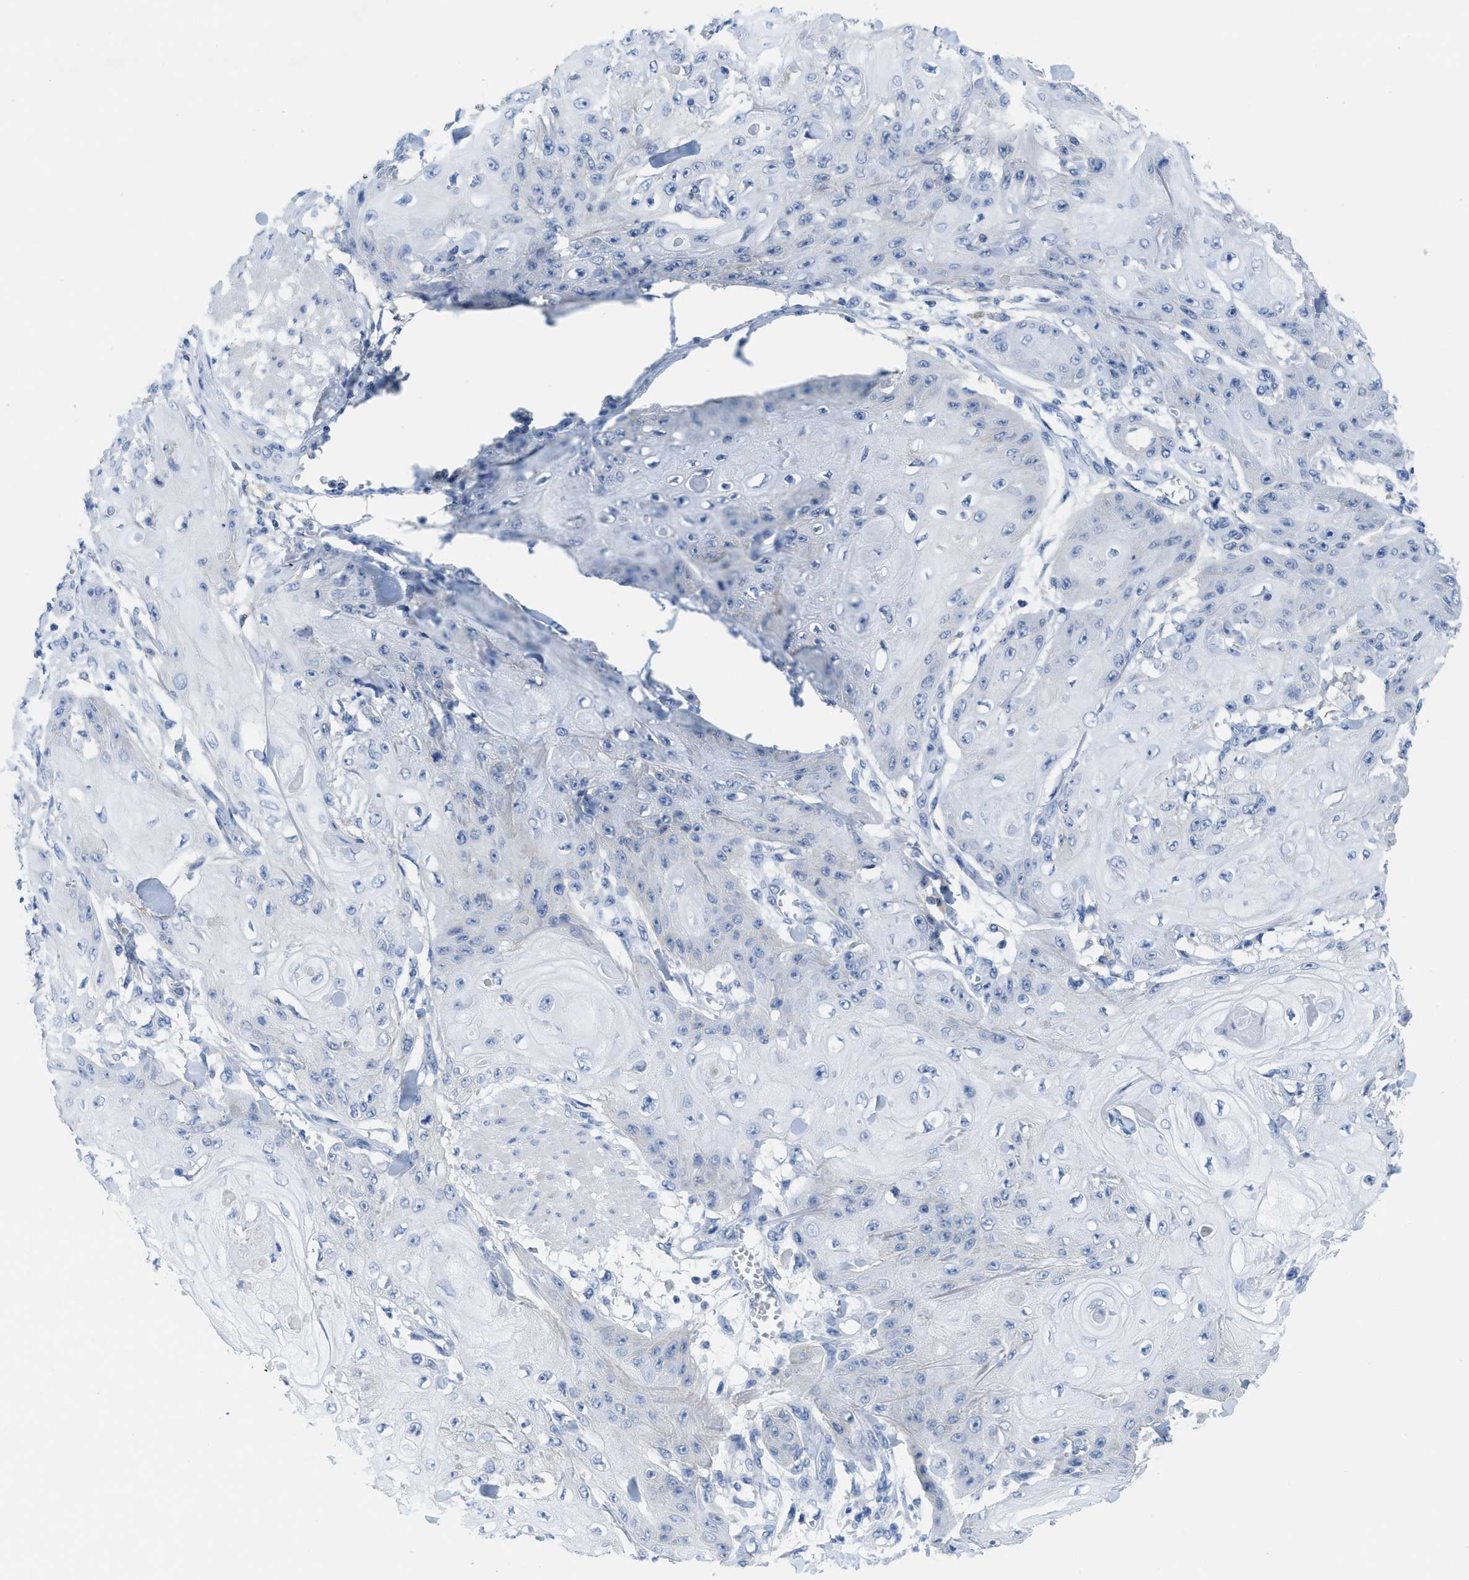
{"staining": {"intensity": "negative", "quantity": "none", "location": "none"}, "tissue": "skin cancer", "cell_type": "Tumor cells", "image_type": "cancer", "snomed": [{"axis": "morphology", "description": "Squamous cell carcinoma, NOS"}, {"axis": "topography", "description": "Skin"}], "caption": "The histopathology image reveals no significant staining in tumor cells of skin cancer (squamous cell carcinoma).", "gene": "CNNM4", "patient": {"sex": "male", "age": 74}}